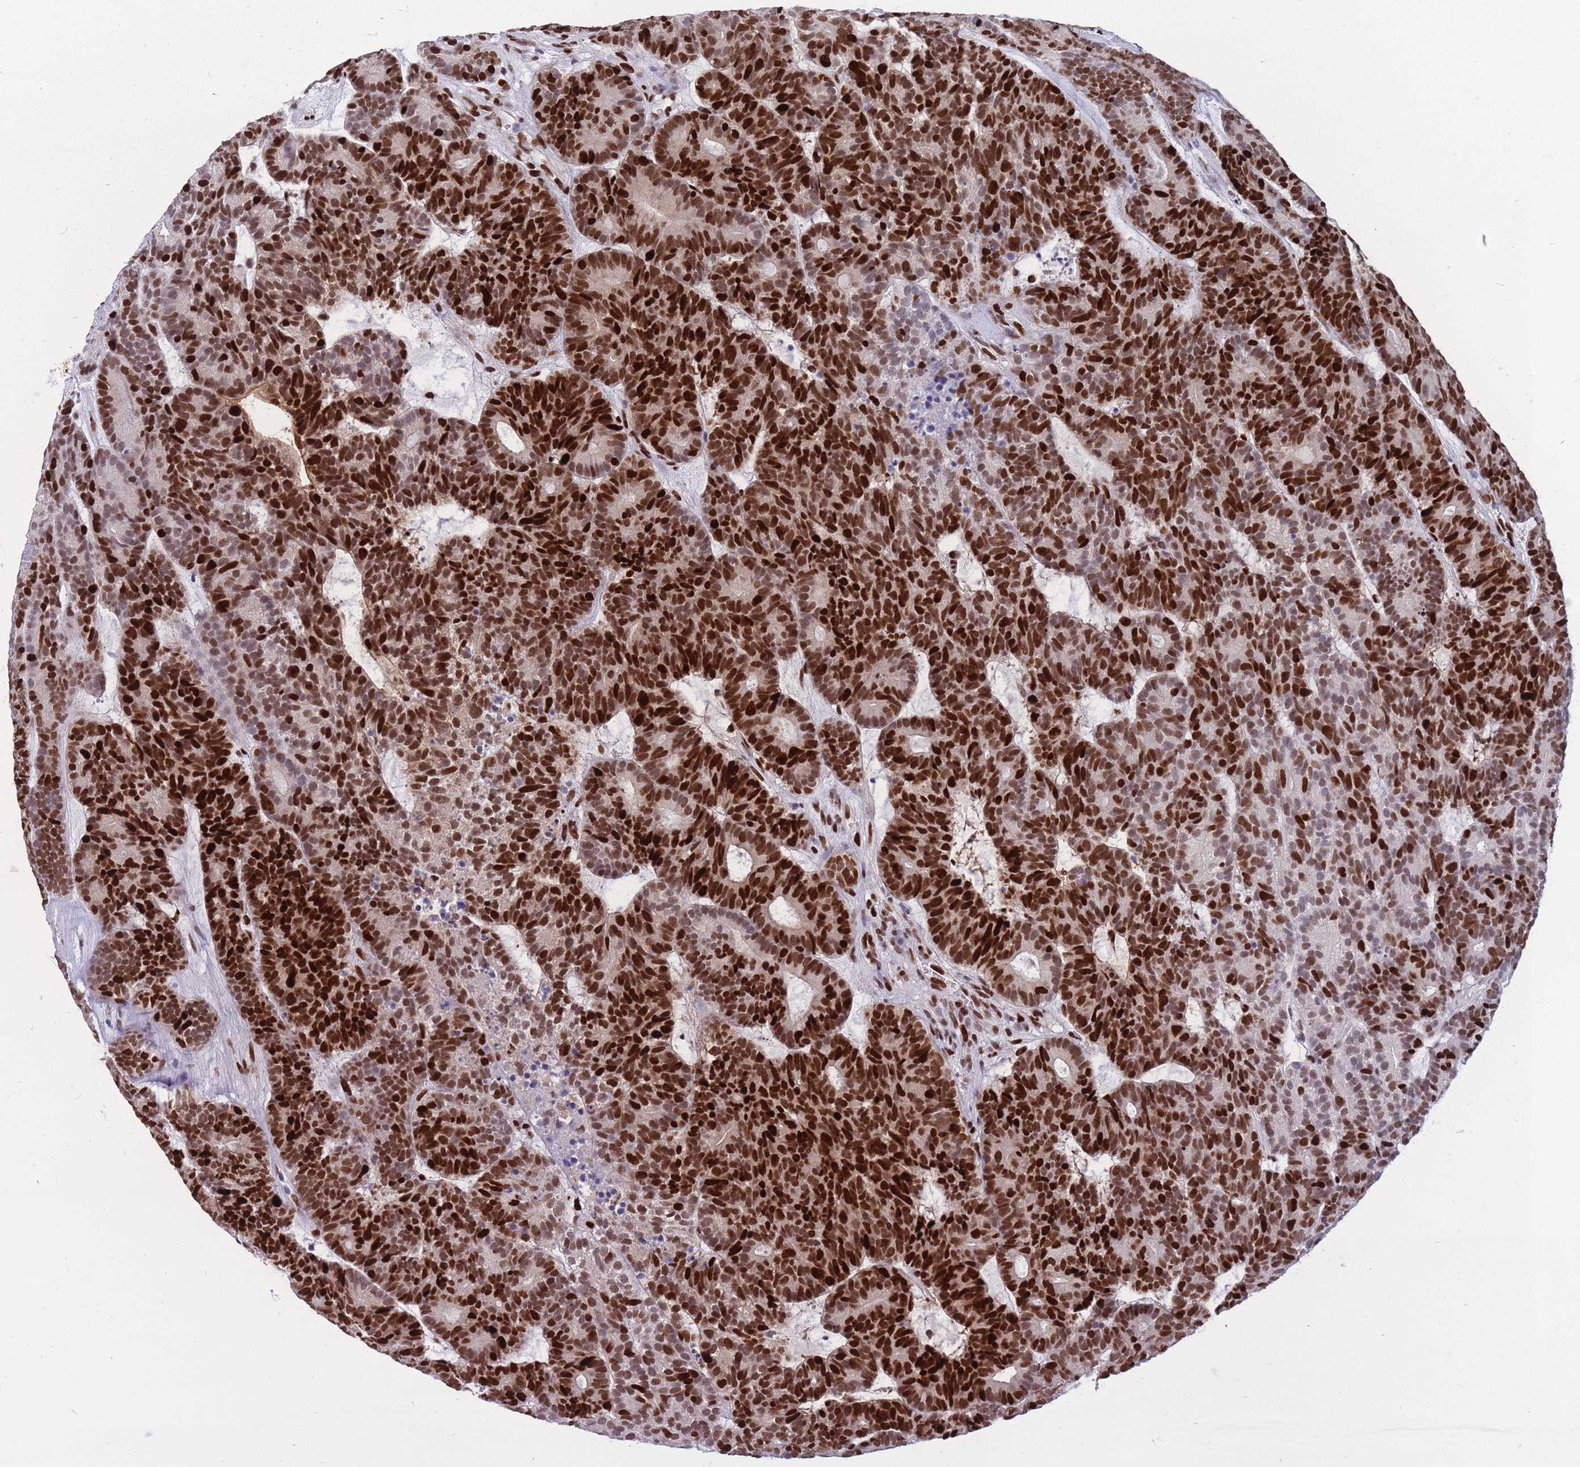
{"staining": {"intensity": "strong", "quantity": ">75%", "location": "nuclear"}, "tissue": "head and neck cancer", "cell_type": "Tumor cells", "image_type": "cancer", "snomed": [{"axis": "morphology", "description": "Adenocarcinoma, NOS"}, {"axis": "topography", "description": "Head-Neck"}], "caption": "Head and neck cancer (adenocarcinoma) tissue shows strong nuclear positivity in approximately >75% of tumor cells, visualized by immunohistochemistry.", "gene": "NASP", "patient": {"sex": "female", "age": 81}}